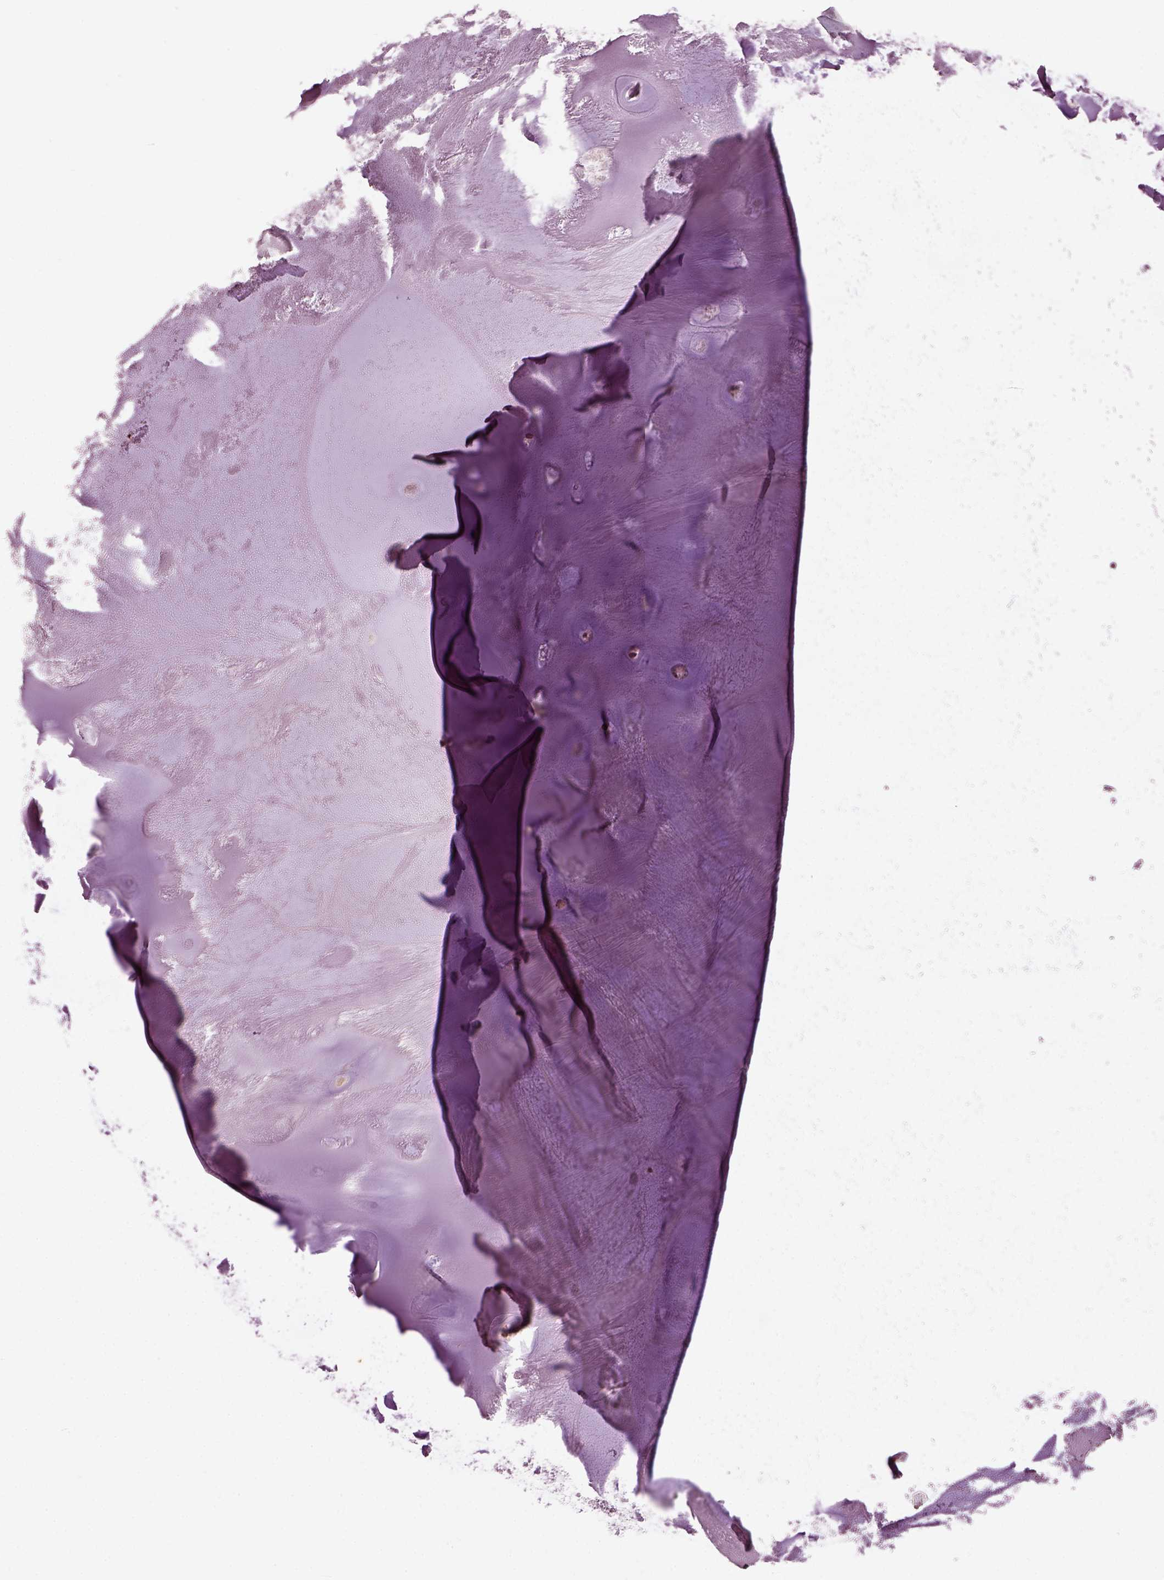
{"staining": {"intensity": "negative", "quantity": "none", "location": "none"}, "tissue": "adipose tissue", "cell_type": "Adipocytes", "image_type": "normal", "snomed": [{"axis": "morphology", "description": "Normal tissue, NOS"}, {"axis": "morphology", "description": "Squamous cell carcinoma, NOS"}, {"axis": "topography", "description": "Cartilage tissue"}, {"axis": "topography", "description": "Lung"}], "caption": "A high-resolution photomicrograph shows immunohistochemistry staining of normal adipose tissue, which shows no significant expression in adipocytes.", "gene": "GNRH1", "patient": {"sex": "male", "age": 66}}